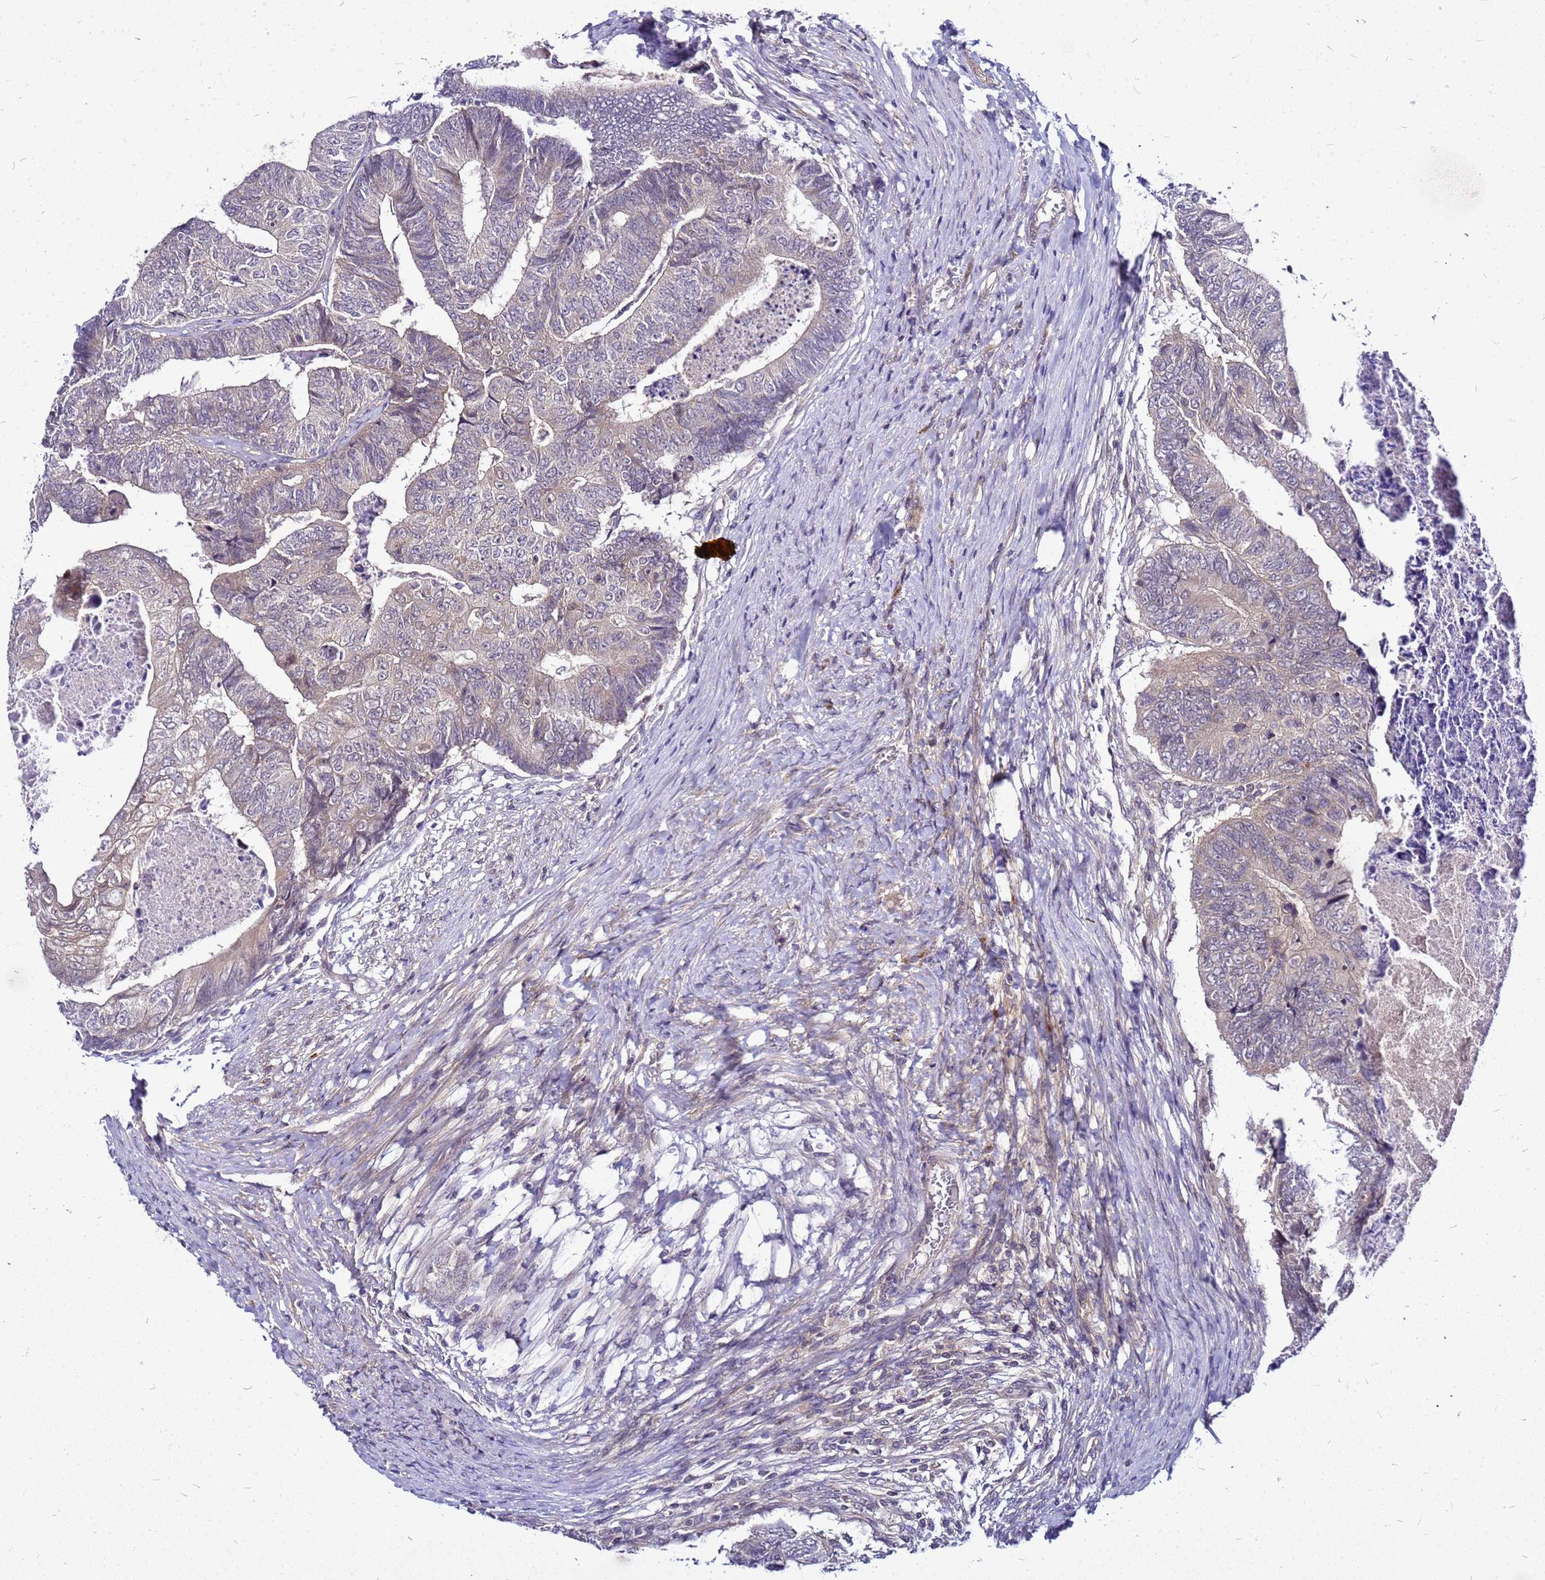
{"staining": {"intensity": "weak", "quantity": "<25%", "location": "cytoplasmic/membranous"}, "tissue": "colorectal cancer", "cell_type": "Tumor cells", "image_type": "cancer", "snomed": [{"axis": "morphology", "description": "Adenocarcinoma, NOS"}, {"axis": "topography", "description": "Colon"}], "caption": "DAB immunohistochemical staining of colorectal cancer (adenocarcinoma) demonstrates no significant positivity in tumor cells.", "gene": "SAT1", "patient": {"sex": "female", "age": 67}}